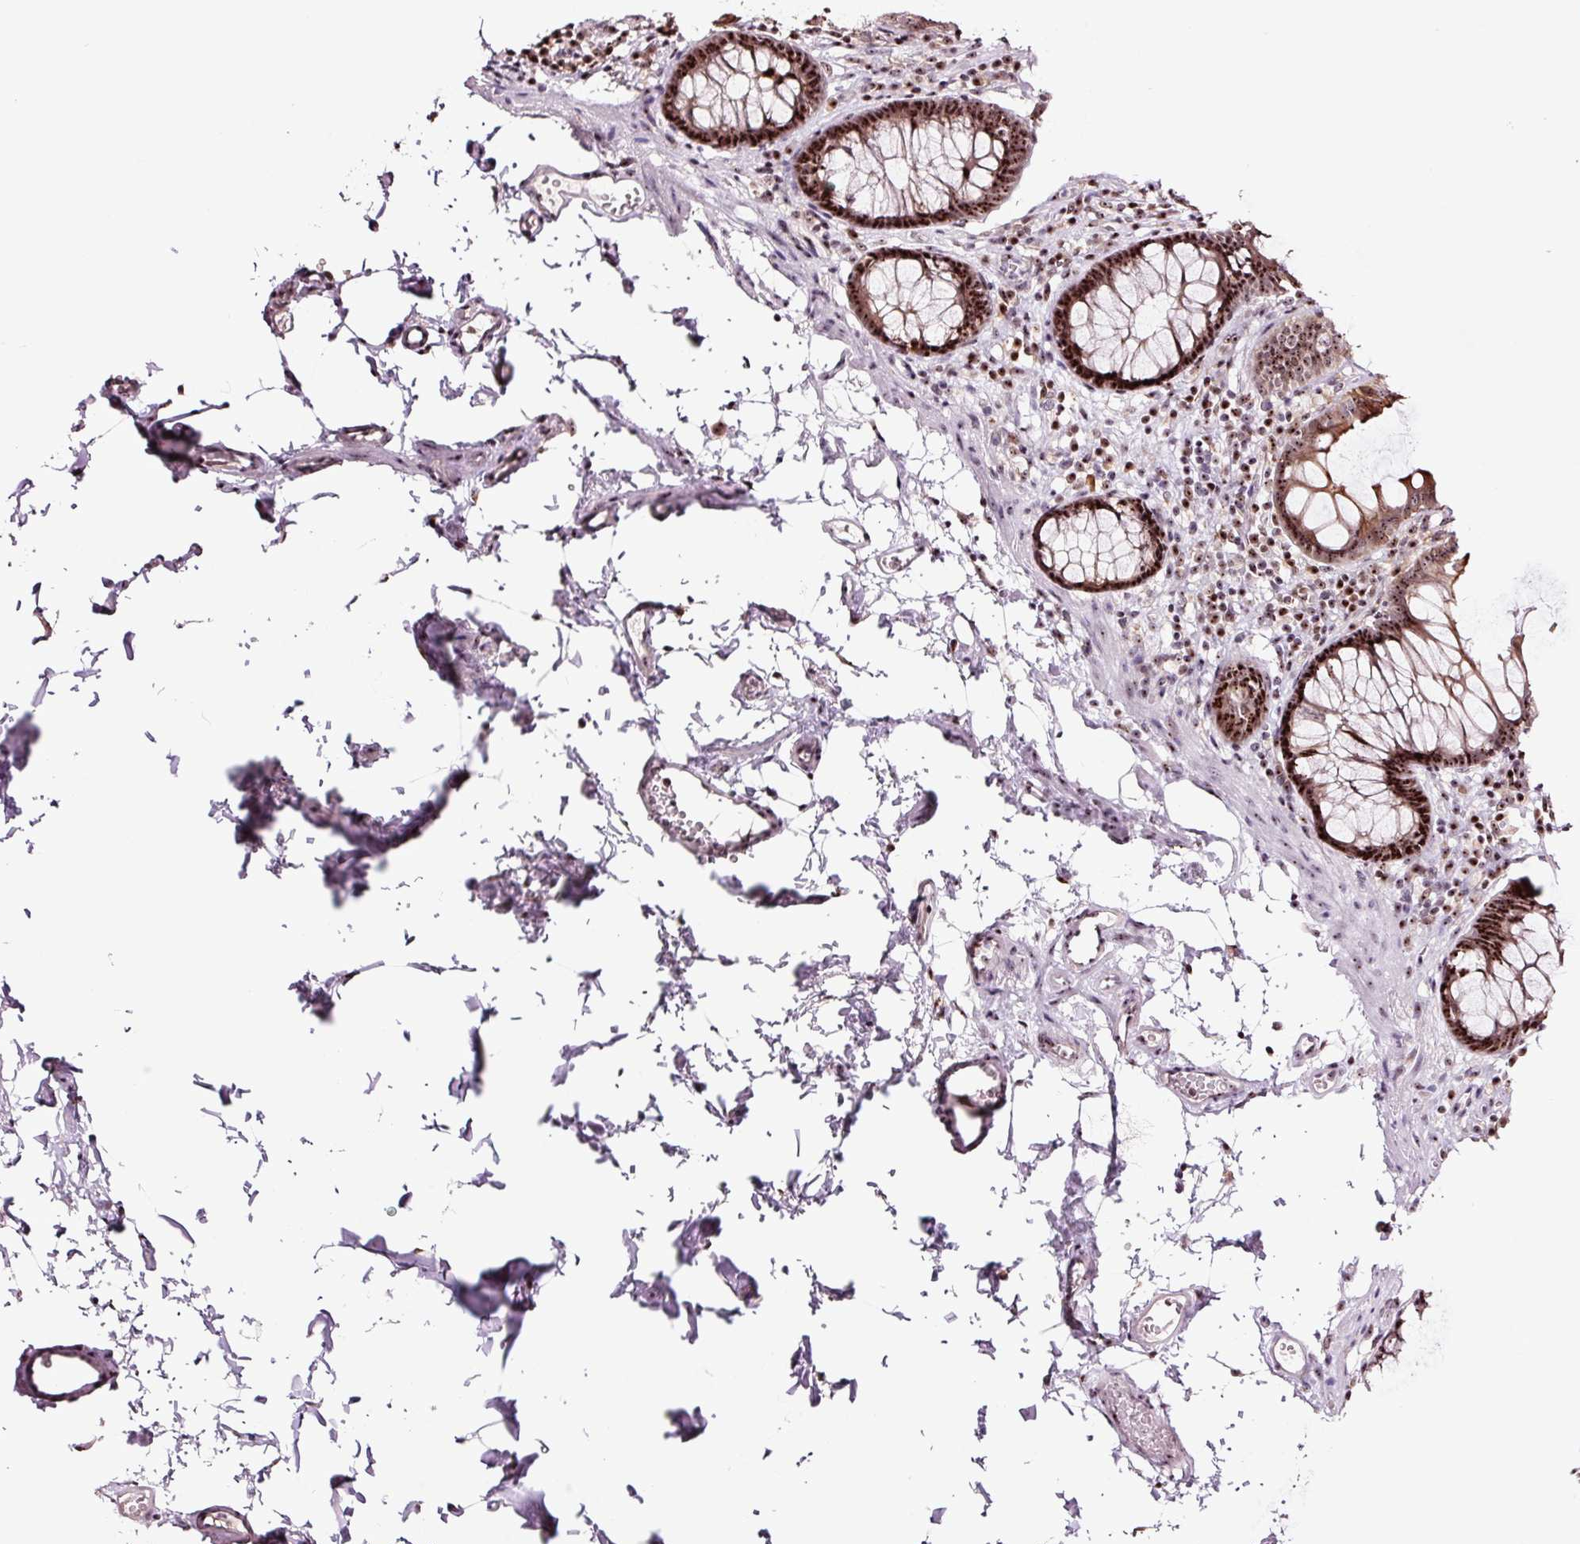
{"staining": {"intensity": "moderate", "quantity": "25%-75%", "location": "cytoplasmic/membranous"}, "tissue": "colon", "cell_type": "Endothelial cells", "image_type": "normal", "snomed": [{"axis": "morphology", "description": "Normal tissue, NOS"}, {"axis": "topography", "description": "Colon"}, {"axis": "topography", "description": "Peripheral nerve tissue"}], "caption": "This micrograph displays IHC staining of unremarkable human colon, with medium moderate cytoplasmic/membranous positivity in approximately 25%-75% of endothelial cells.", "gene": "GNL3", "patient": {"sex": "male", "age": 84}}